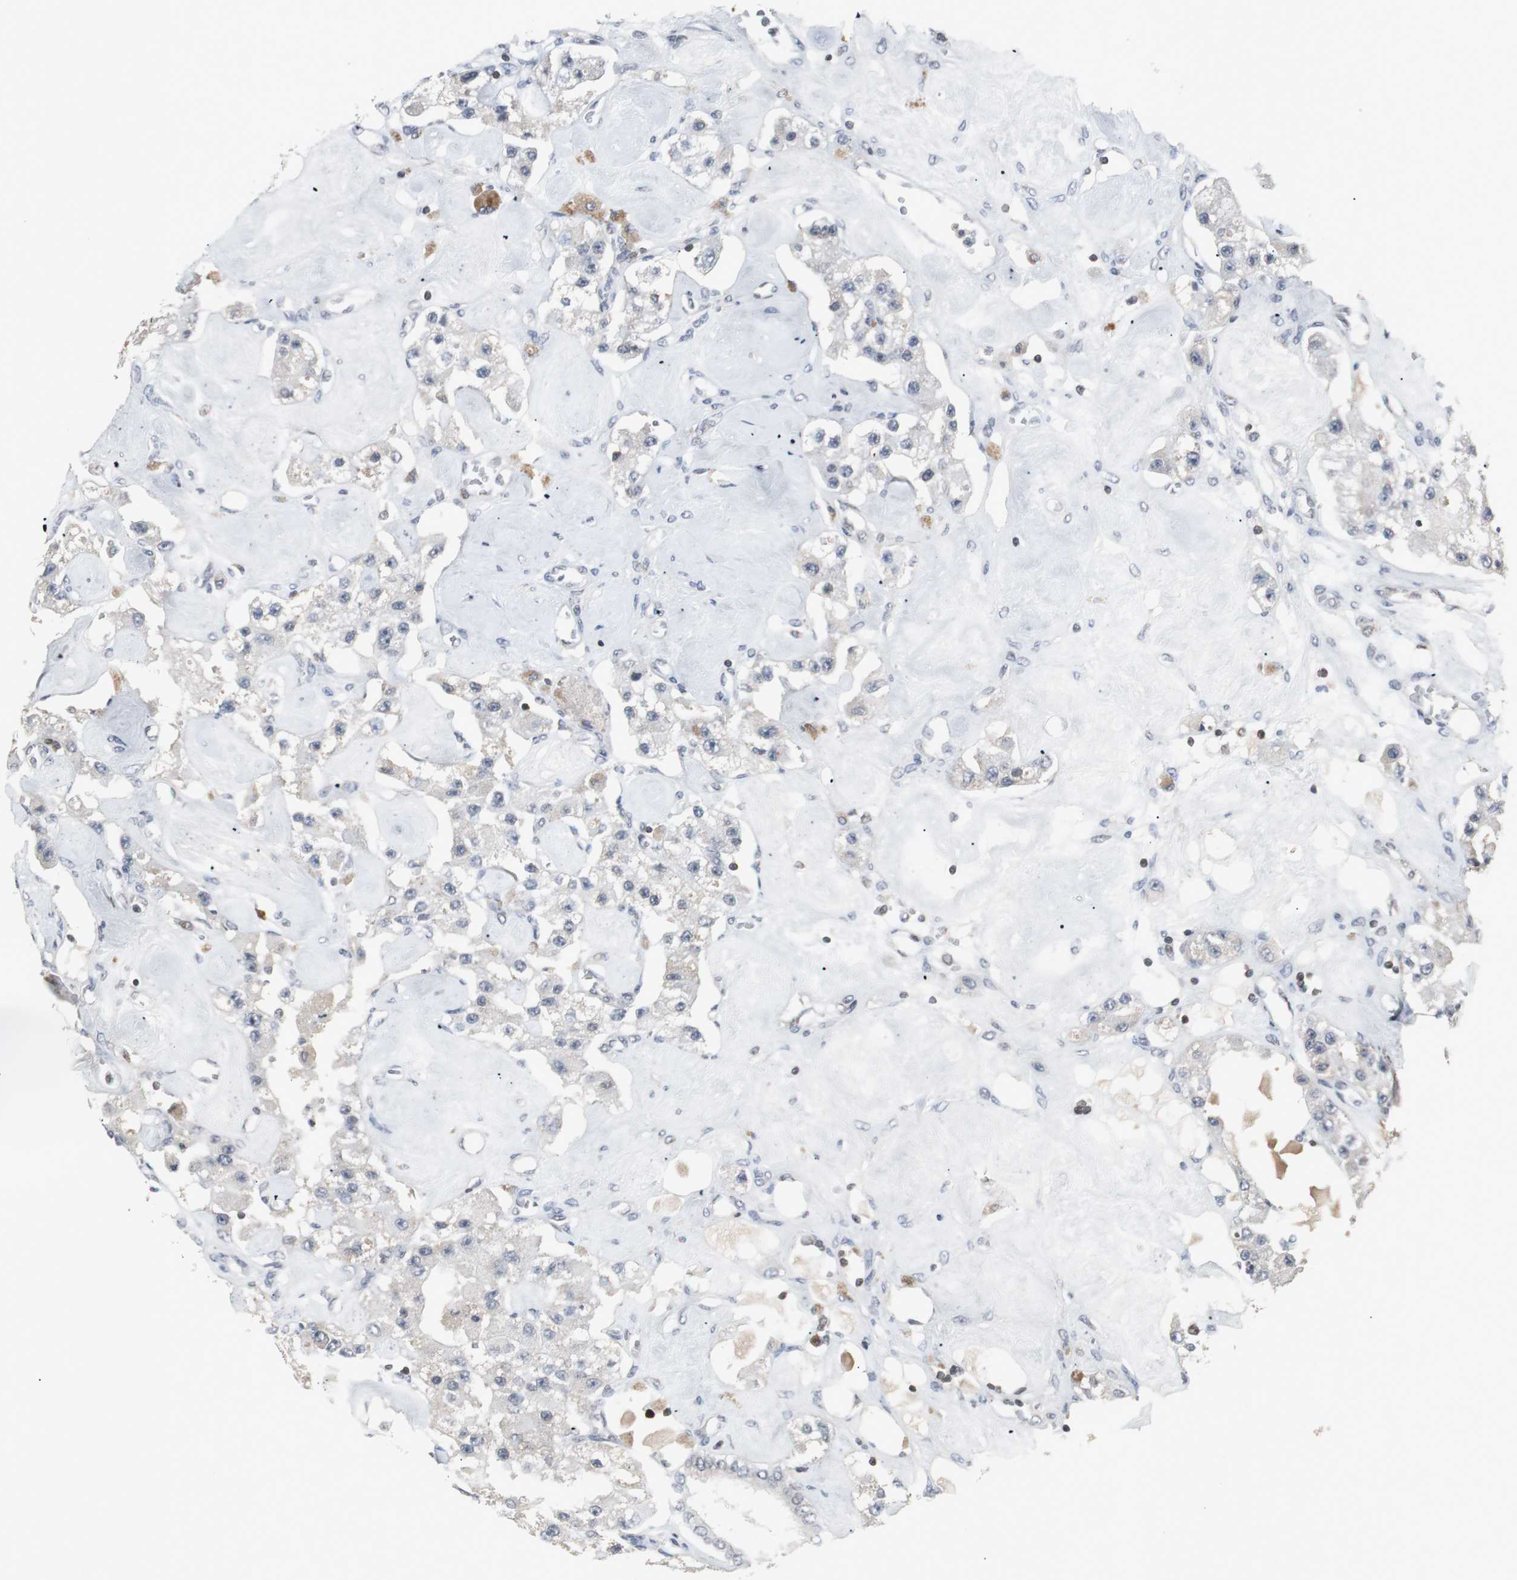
{"staining": {"intensity": "negative", "quantity": "none", "location": "none"}, "tissue": "carcinoid", "cell_type": "Tumor cells", "image_type": "cancer", "snomed": [{"axis": "morphology", "description": "Carcinoid, malignant, NOS"}, {"axis": "topography", "description": "Pancreas"}], "caption": "A high-resolution micrograph shows immunohistochemistry staining of malignant carcinoid, which demonstrates no significant positivity in tumor cells.", "gene": "ZNF396", "patient": {"sex": "male", "age": 41}}